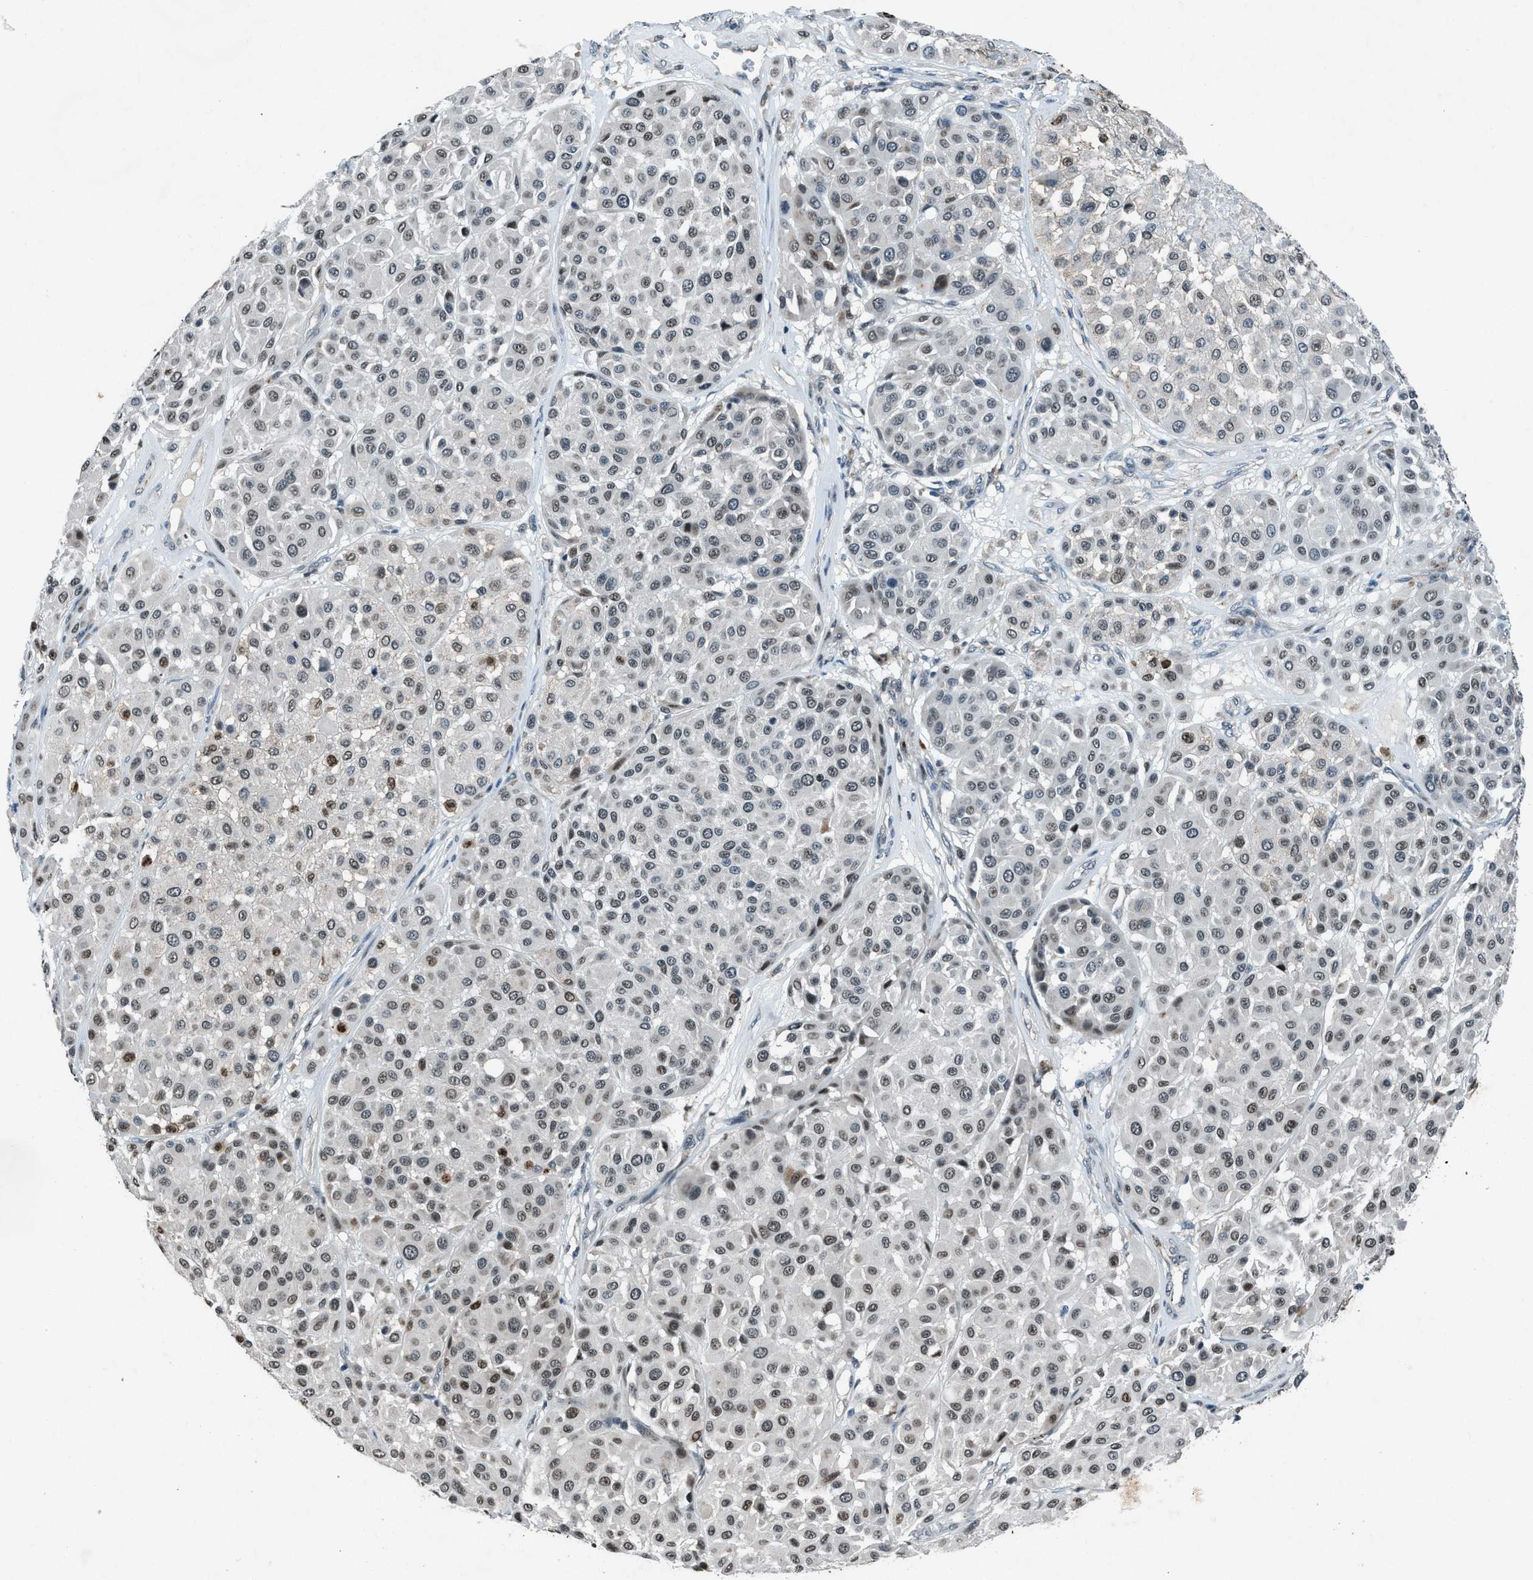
{"staining": {"intensity": "moderate", "quantity": ">75%", "location": "nuclear"}, "tissue": "melanoma", "cell_type": "Tumor cells", "image_type": "cancer", "snomed": [{"axis": "morphology", "description": "Malignant melanoma, Metastatic site"}, {"axis": "topography", "description": "Soft tissue"}], "caption": "Malignant melanoma (metastatic site) stained with a protein marker reveals moderate staining in tumor cells.", "gene": "ADCY1", "patient": {"sex": "male", "age": 41}}